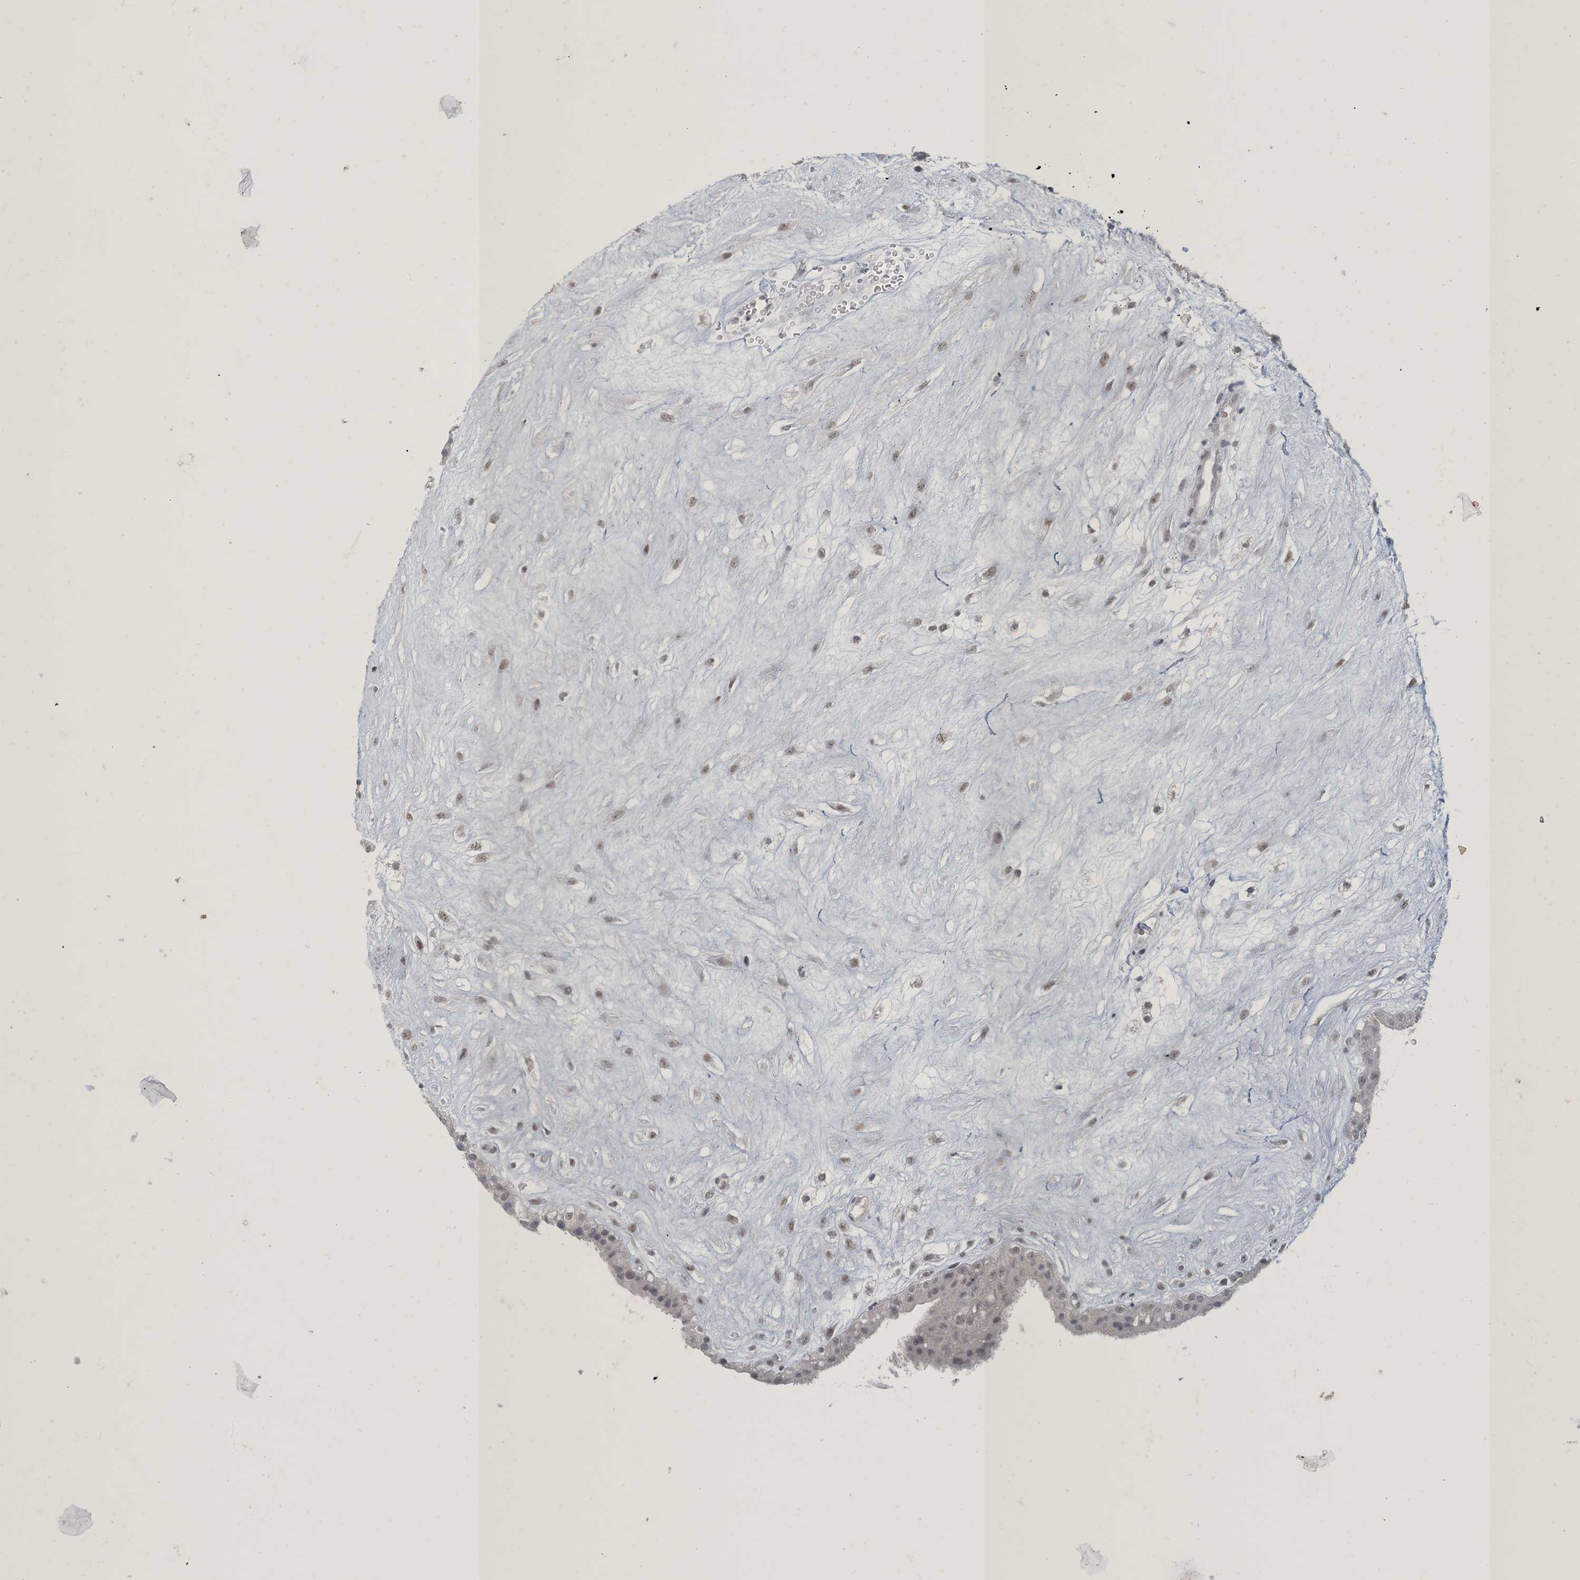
{"staining": {"intensity": "weak", "quantity": ">75%", "location": "nuclear"}, "tissue": "placenta", "cell_type": "Decidual cells", "image_type": "normal", "snomed": [{"axis": "morphology", "description": "Normal tissue, NOS"}, {"axis": "topography", "description": "Placenta"}], "caption": "A high-resolution image shows IHC staining of benign placenta, which displays weak nuclear expression in approximately >75% of decidual cells. (IHC, brightfield microscopy, high magnification).", "gene": "ZNF674", "patient": {"sex": "female", "age": 18}}